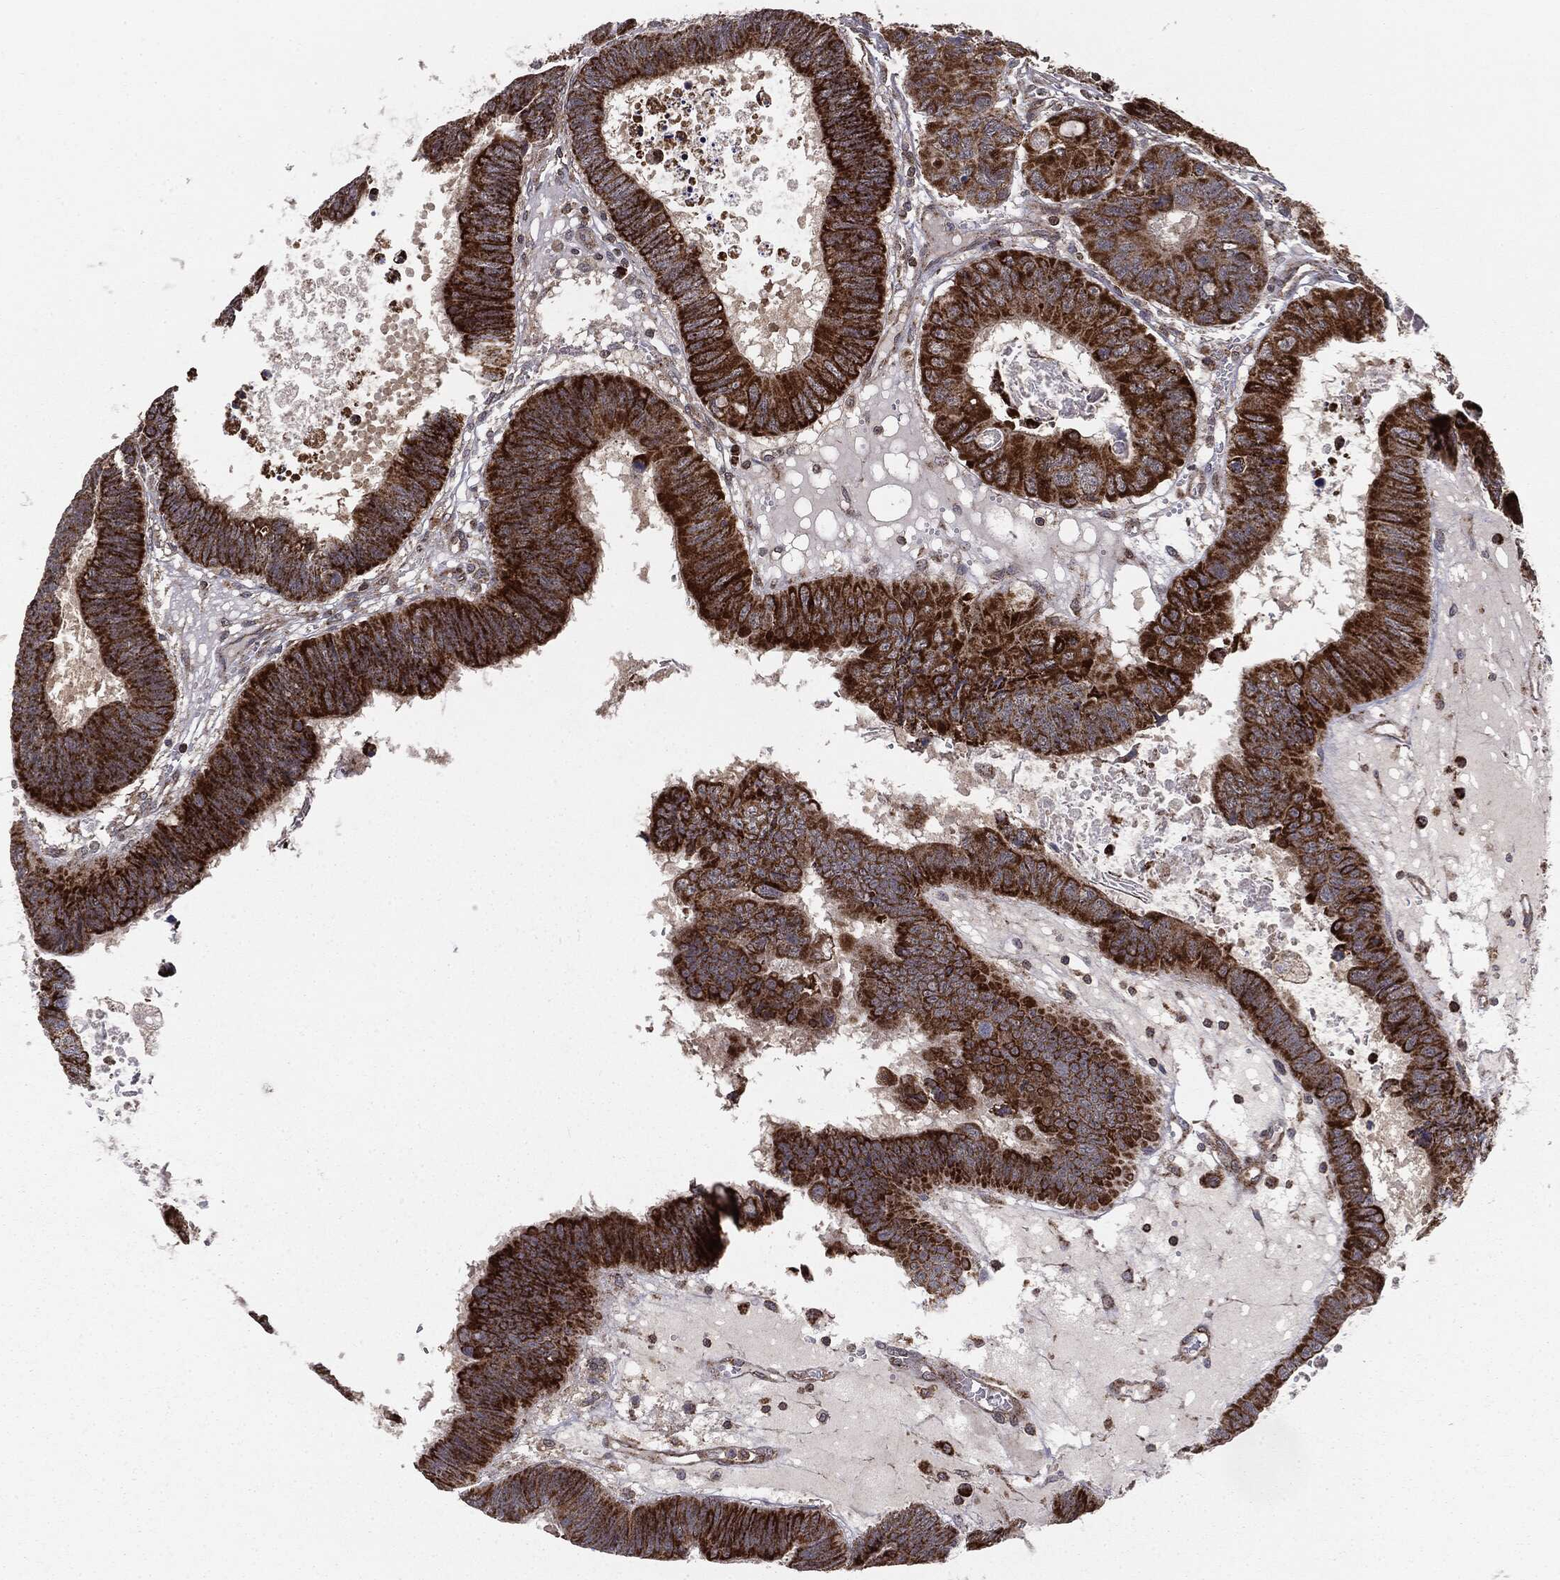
{"staining": {"intensity": "strong", "quantity": ">75%", "location": "cytoplasmic/membranous"}, "tissue": "colorectal cancer", "cell_type": "Tumor cells", "image_type": "cancer", "snomed": [{"axis": "morphology", "description": "Adenocarcinoma, NOS"}, {"axis": "topography", "description": "Colon"}], "caption": "Human colorectal adenocarcinoma stained for a protein (brown) reveals strong cytoplasmic/membranous positive staining in about >75% of tumor cells.", "gene": "MTOR", "patient": {"sex": "male", "age": 62}}